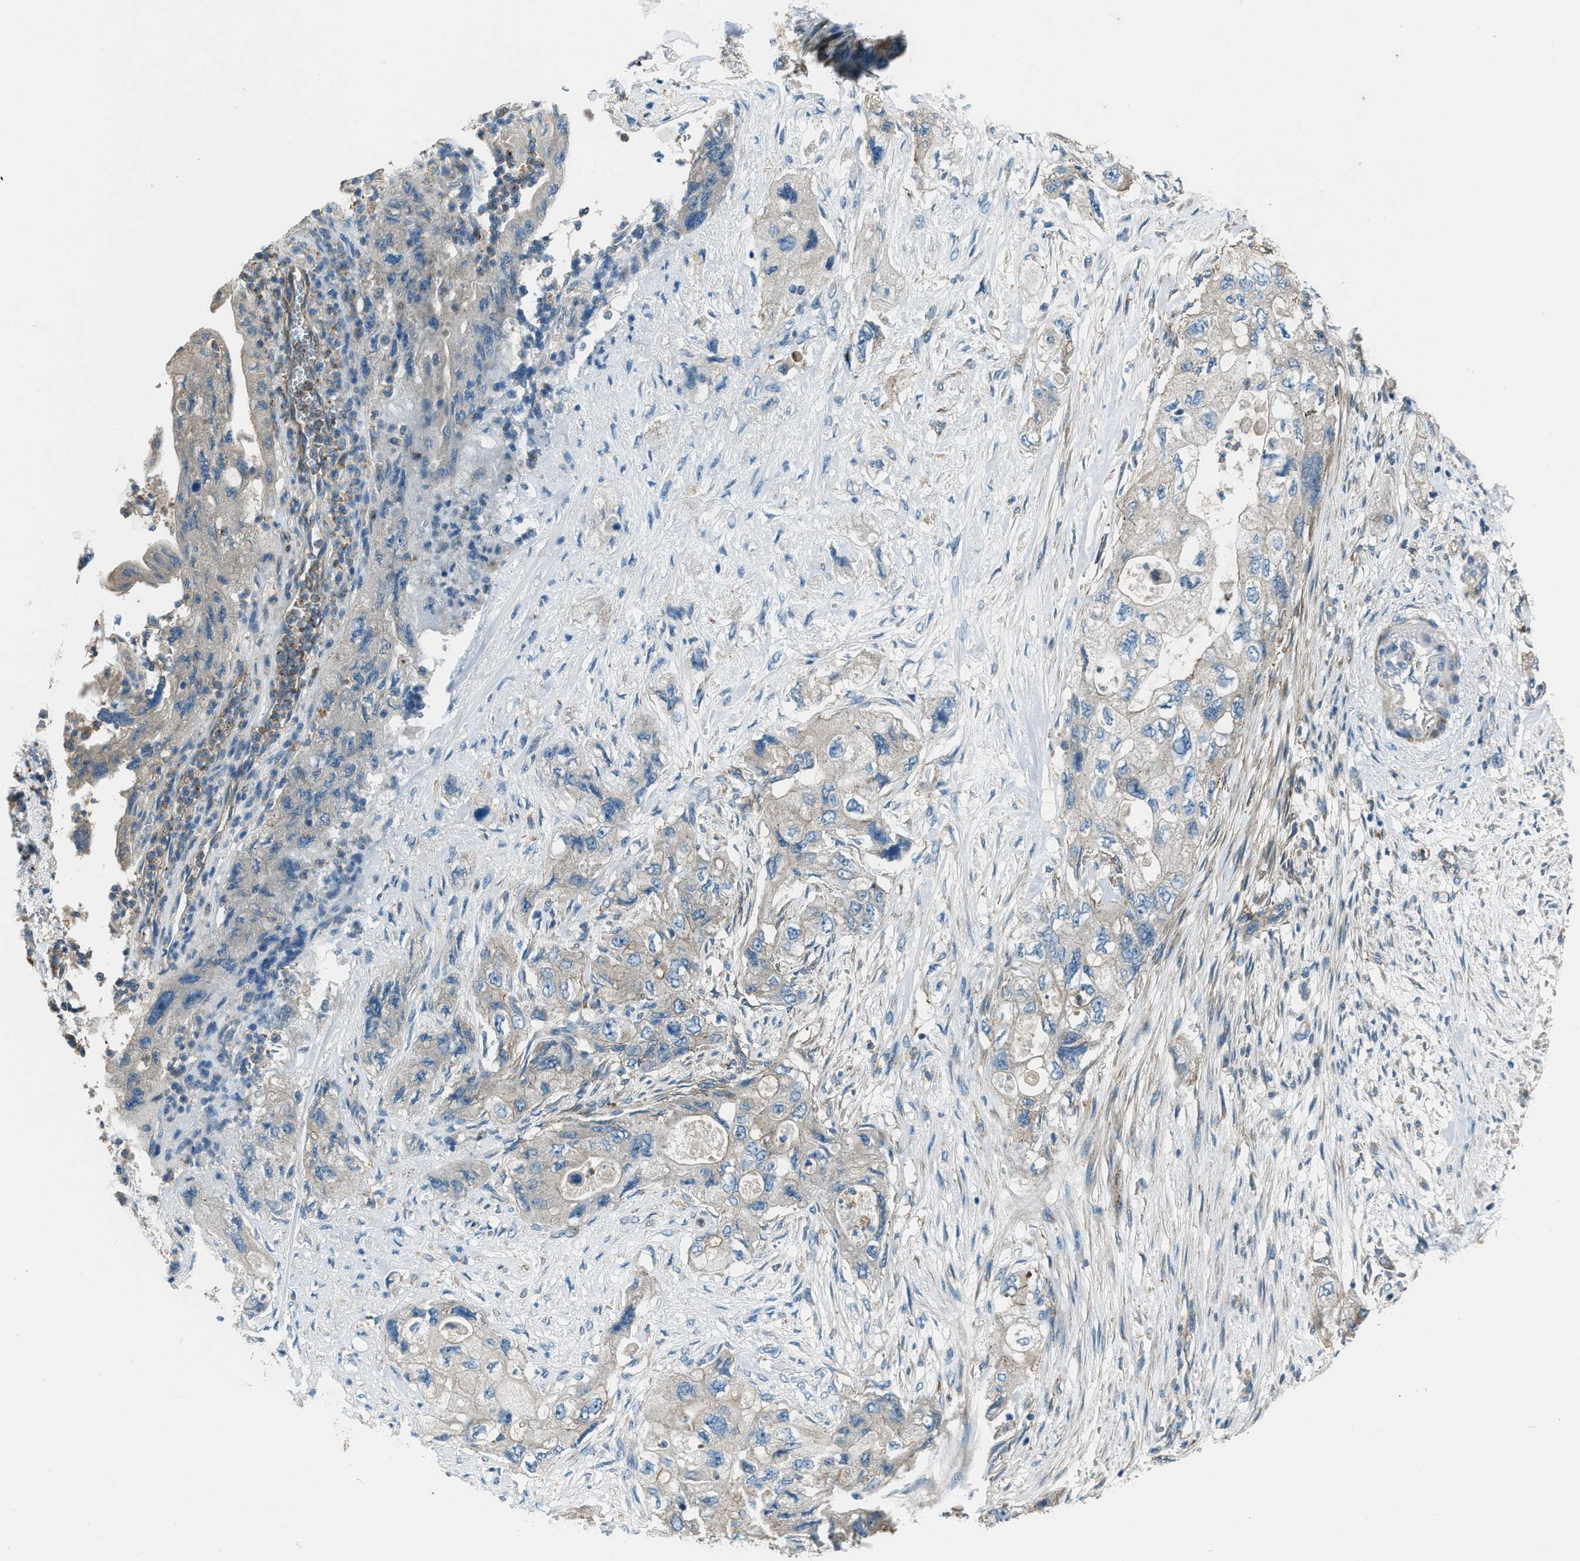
{"staining": {"intensity": "negative", "quantity": "none", "location": "none"}, "tissue": "pancreatic cancer", "cell_type": "Tumor cells", "image_type": "cancer", "snomed": [{"axis": "morphology", "description": "Adenocarcinoma, NOS"}, {"axis": "topography", "description": "Pancreas"}], "caption": "Immunohistochemistry image of neoplastic tissue: adenocarcinoma (pancreatic) stained with DAB (3,3'-diaminobenzidine) reveals no significant protein expression in tumor cells.", "gene": "SVIL", "patient": {"sex": "female", "age": 73}}